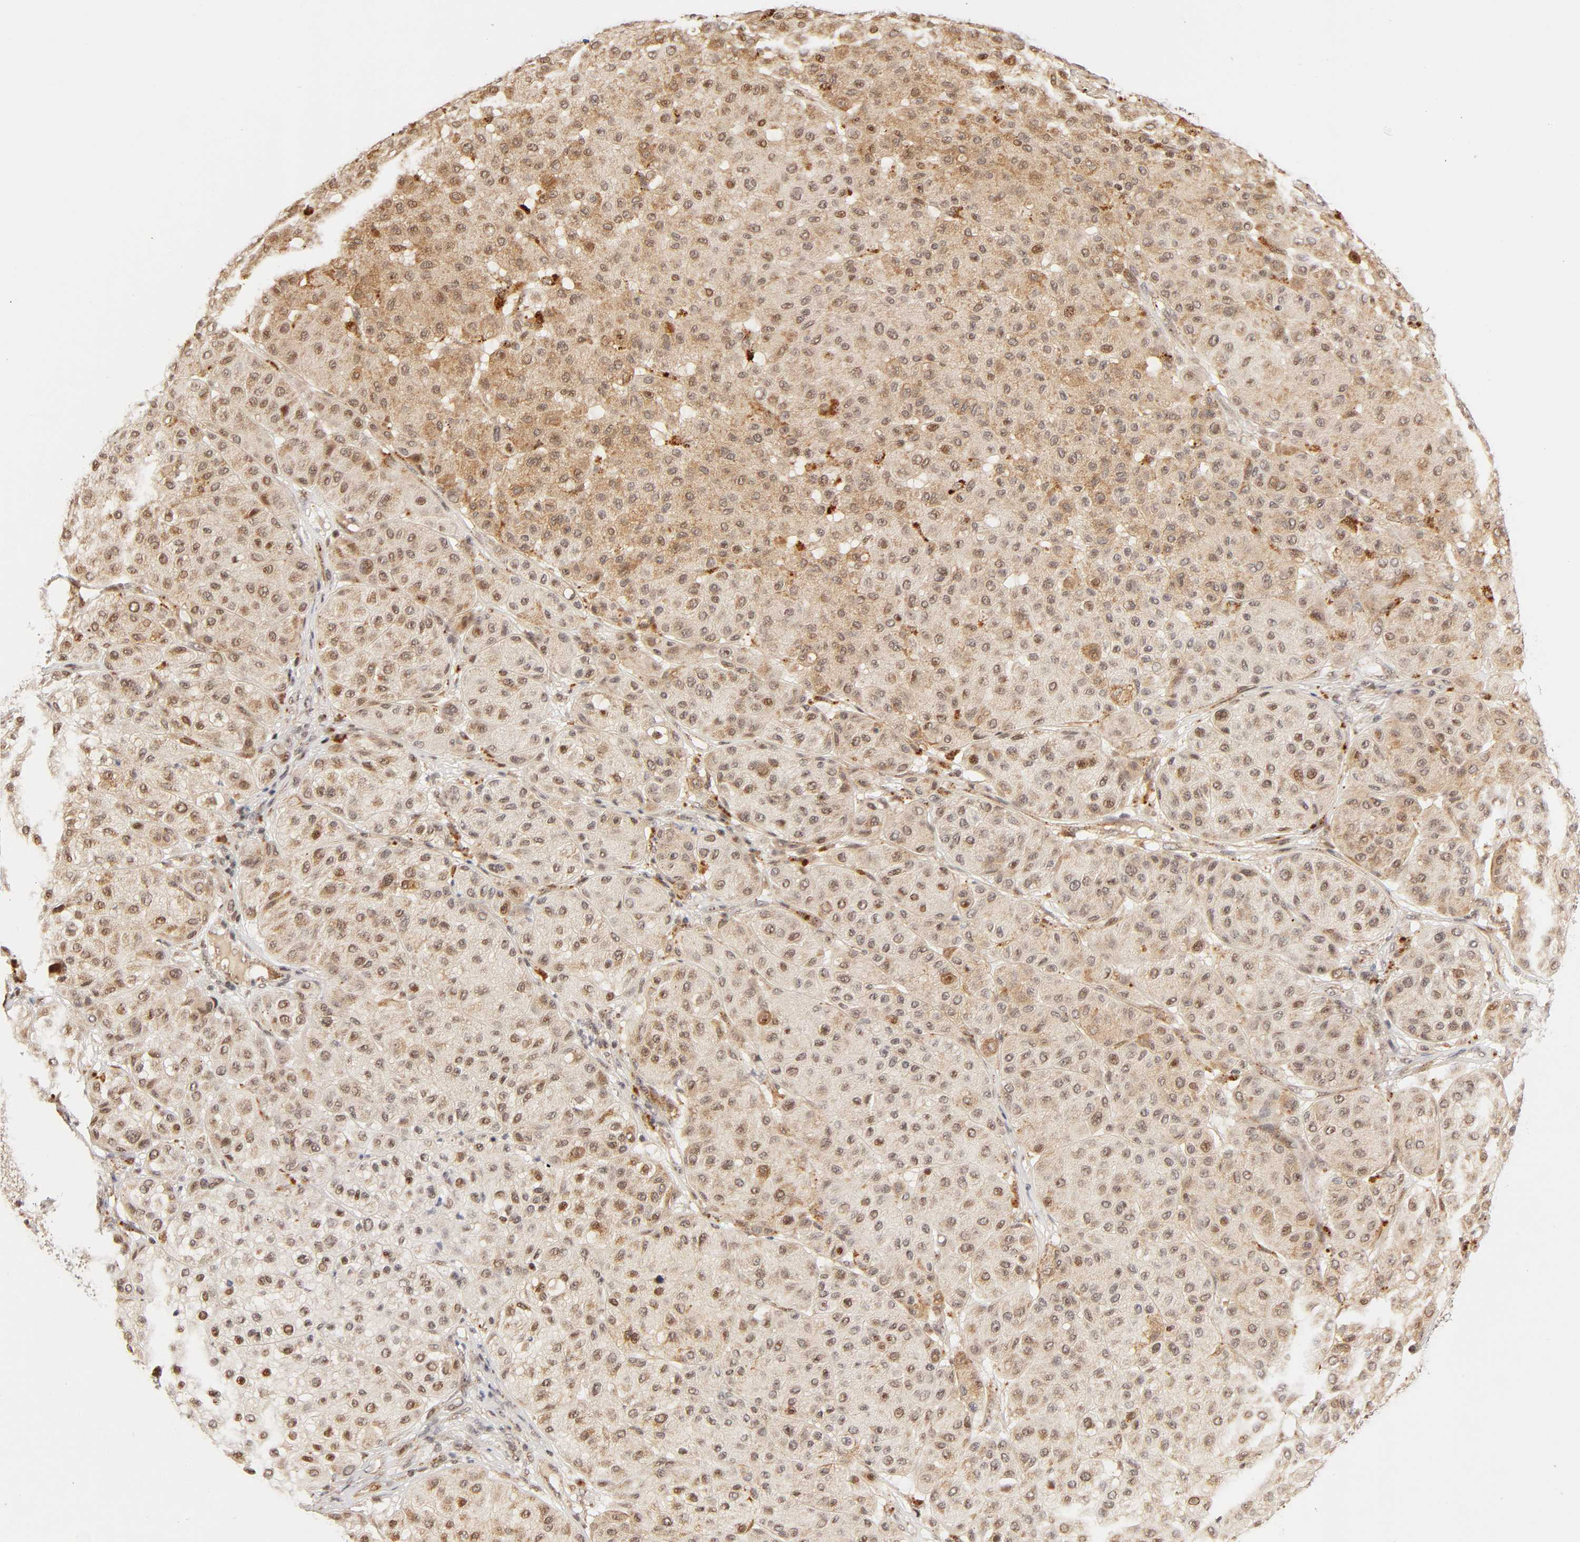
{"staining": {"intensity": "moderate", "quantity": "25%-75%", "location": "cytoplasmic/membranous,nuclear"}, "tissue": "melanoma", "cell_type": "Tumor cells", "image_type": "cancer", "snomed": [{"axis": "morphology", "description": "Normal tissue, NOS"}, {"axis": "morphology", "description": "Malignant melanoma, Metastatic site"}, {"axis": "topography", "description": "Skin"}], "caption": "Immunohistochemistry (DAB (3,3'-diaminobenzidine)) staining of melanoma shows moderate cytoplasmic/membranous and nuclear protein positivity in about 25%-75% of tumor cells. Immunohistochemistry stains the protein in brown and the nuclei are stained blue.", "gene": "TAF10", "patient": {"sex": "male", "age": 41}}